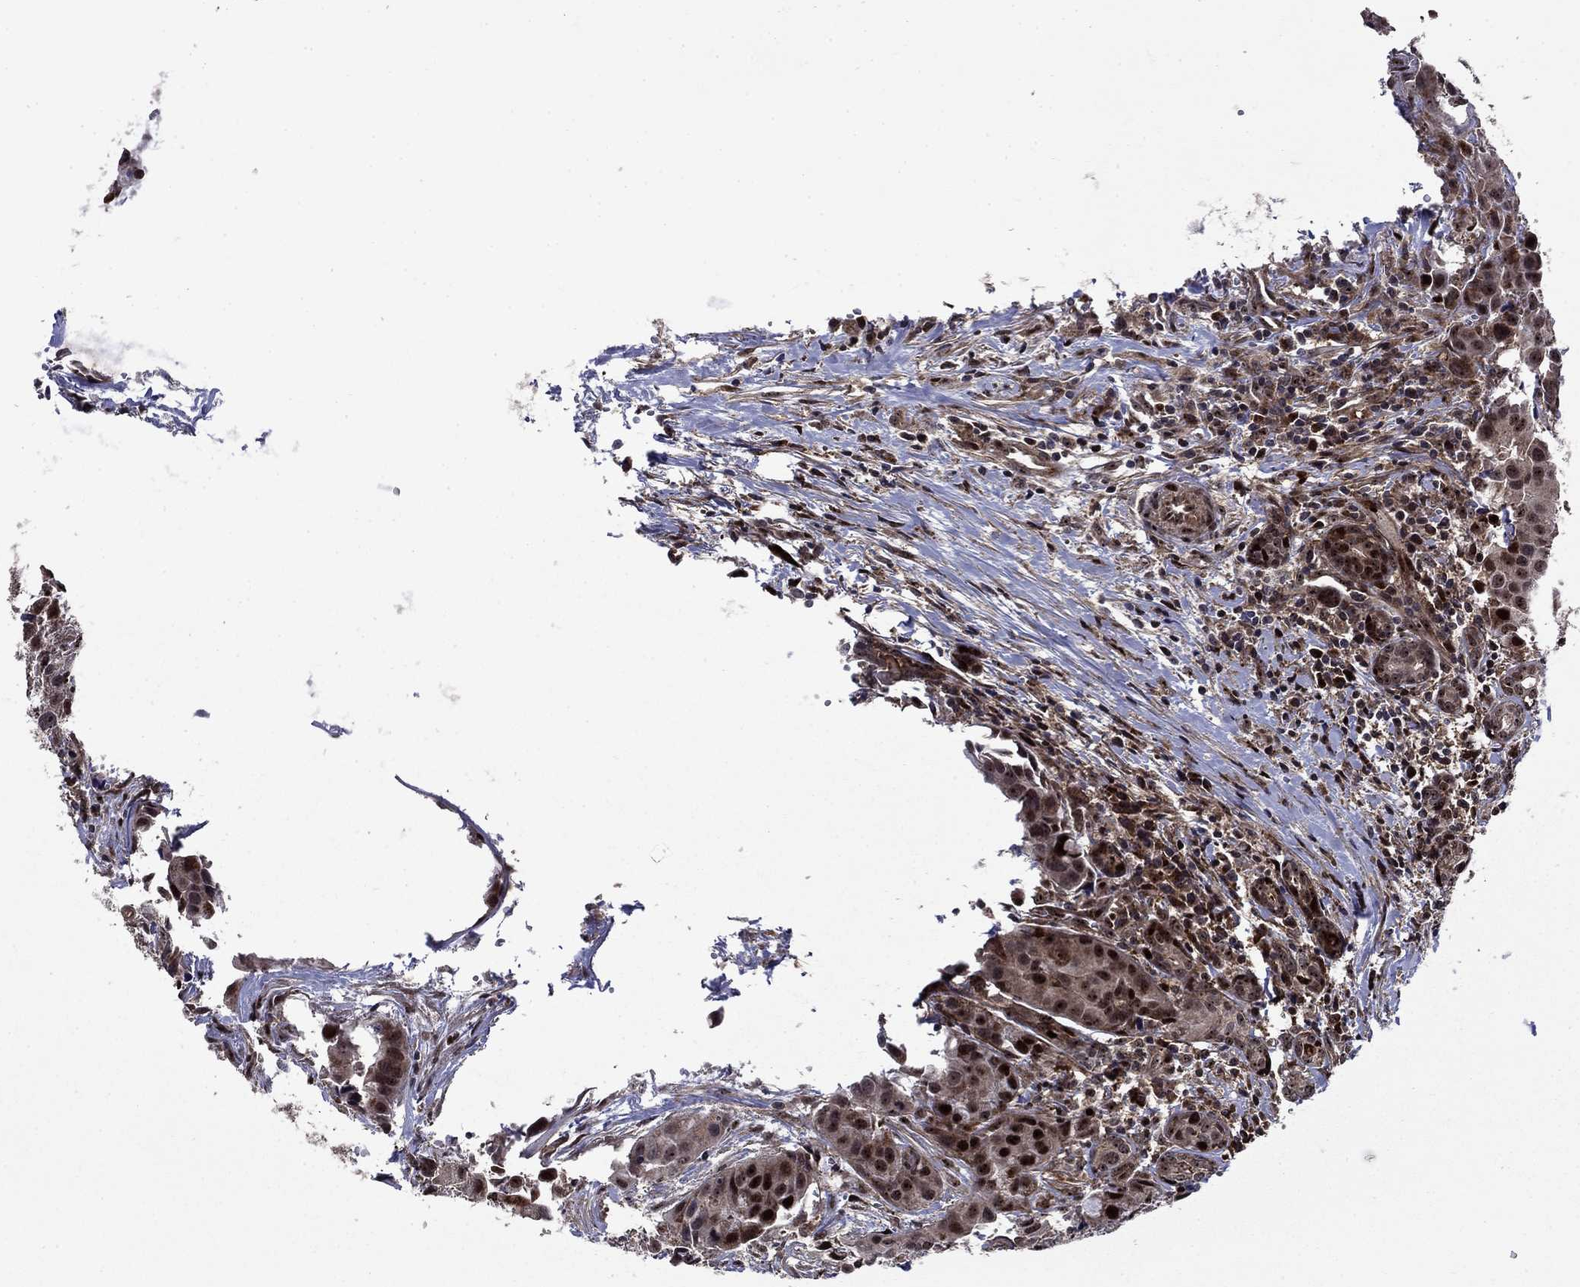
{"staining": {"intensity": "strong", "quantity": ">75%", "location": "cytoplasmic/membranous,nuclear"}, "tissue": "head and neck cancer", "cell_type": "Tumor cells", "image_type": "cancer", "snomed": [{"axis": "morphology", "description": "Adenocarcinoma, NOS"}, {"axis": "topography", "description": "Head-Neck"}], "caption": "Immunohistochemistry micrograph of head and neck cancer stained for a protein (brown), which exhibits high levels of strong cytoplasmic/membranous and nuclear staining in about >75% of tumor cells.", "gene": "AGTPBP1", "patient": {"sex": "male", "age": 76}}